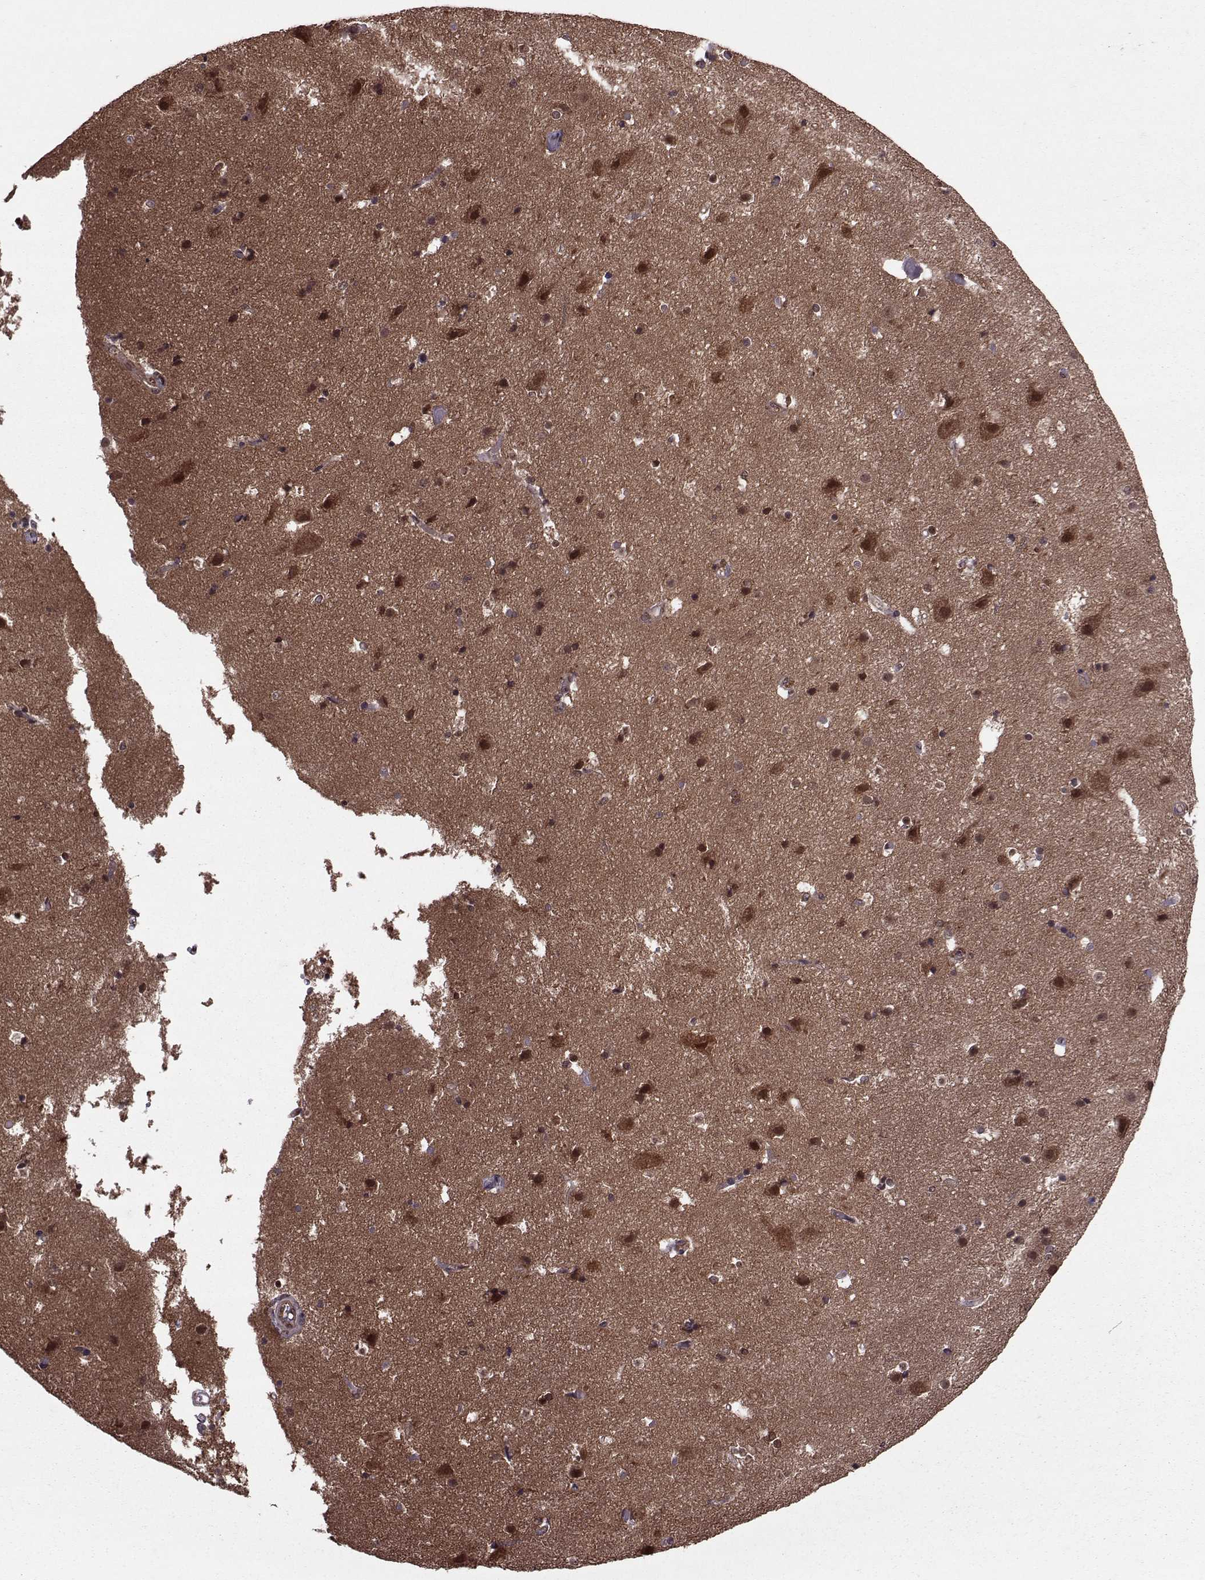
{"staining": {"intensity": "negative", "quantity": "none", "location": "none"}, "tissue": "cerebral cortex", "cell_type": "Endothelial cells", "image_type": "normal", "snomed": [{"axis": "morphology", "description": "Normal tissue, NOS"}, {"axis": "topography", "description": "Cerebral cortex"}], "caption": "Immunohistochemical staining of unremarkable cerebral cortex demonstrates no significant staining in endothelial cells. Brightfield microscopy of IHC stained with DAB (3,3'-diaminobenzidine) (brown) and hematoxylin (blue), captured at high magnification.", "gene": "PPP2R2A", "patient": {"sex": "female", "age": 52}}